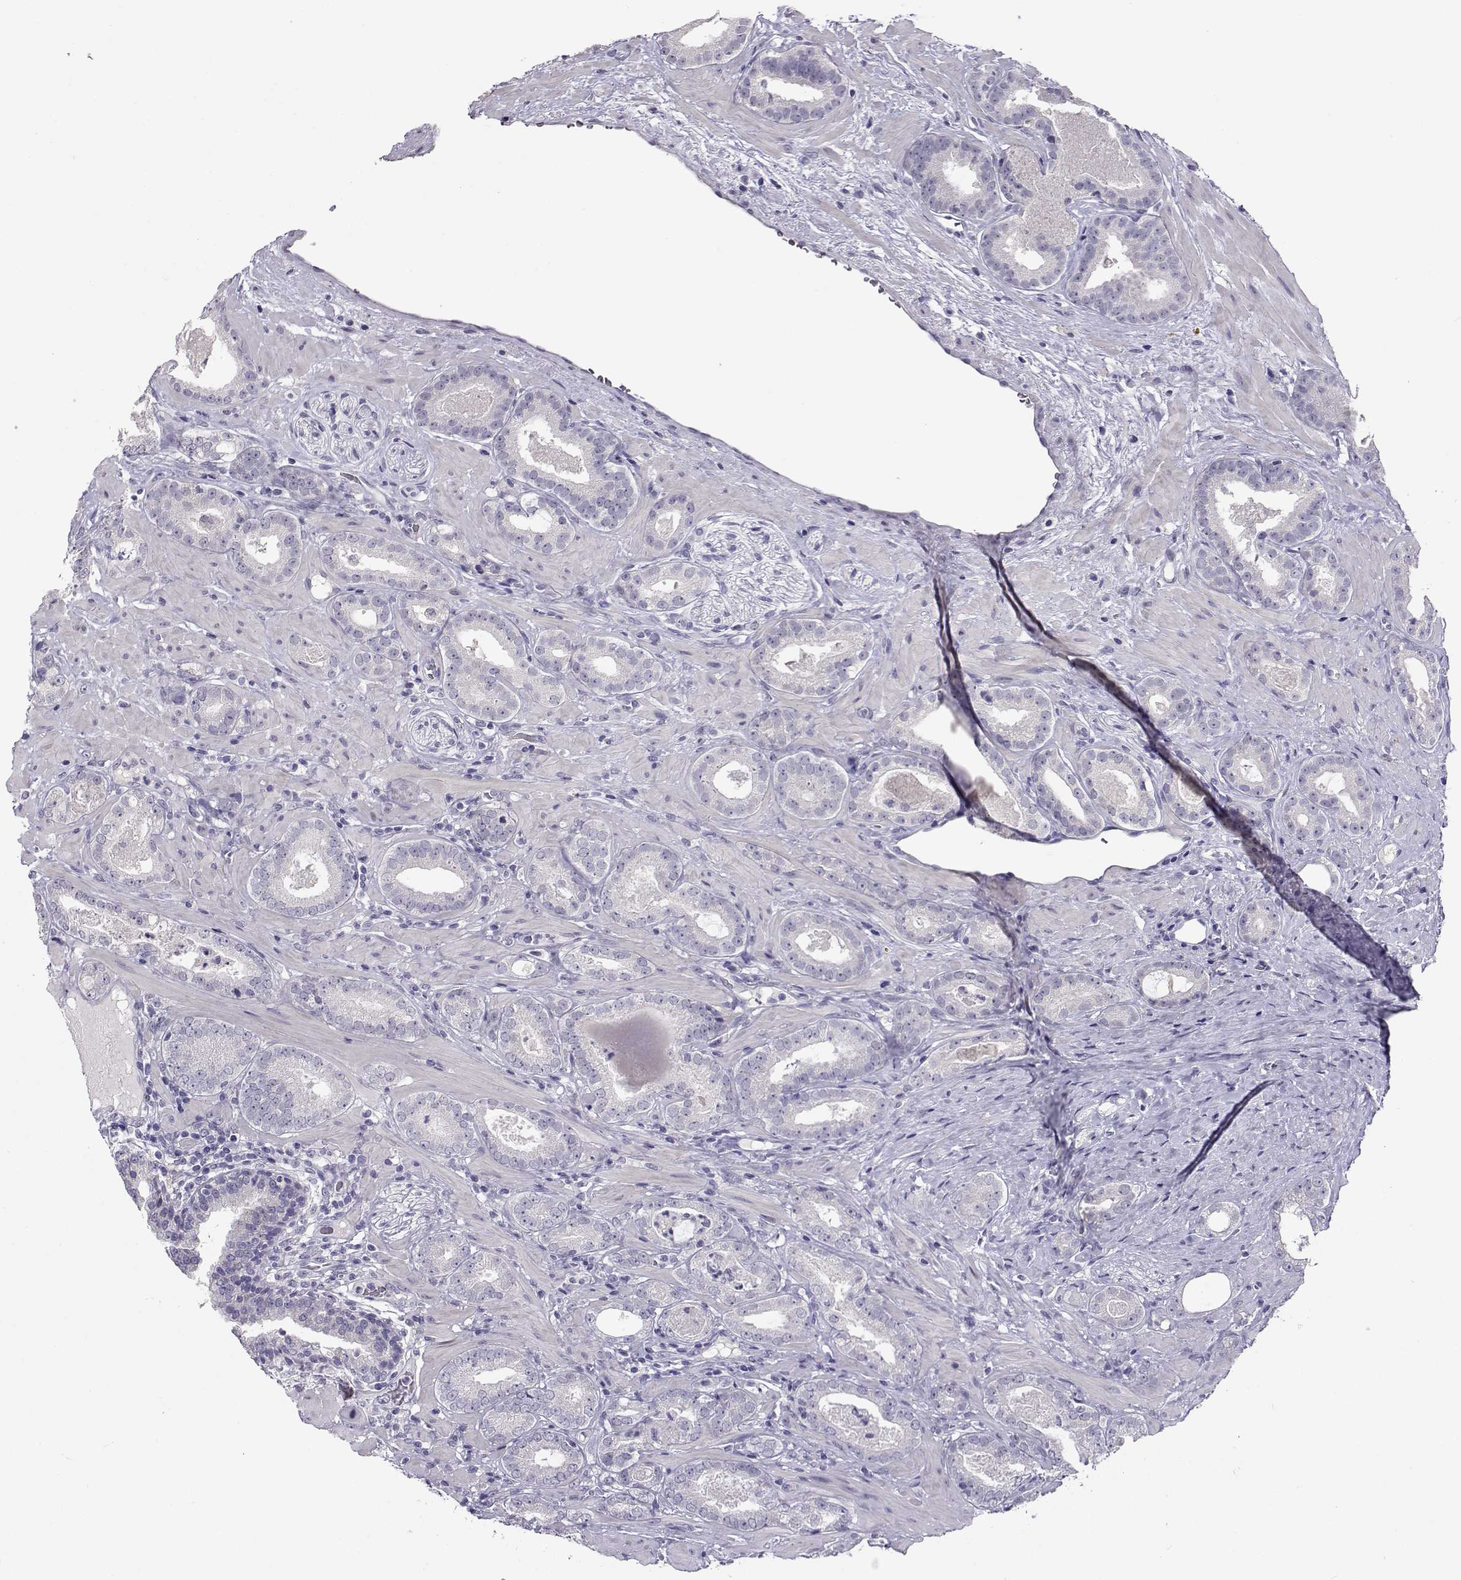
{"staining": {"intensity": "negative", "quantity": "none", "location": "none"}, "tissue": "prostate cancer", "cell_type": "Tumor cells", "image_type": "cancer", "snomed": [{"axis": "morphology", "description": "Adenocarcinoma, Low grade"}, {"axis": "topography", "description": "Prostate"}], "caption": "DAB (3,3'-diaminobenzidine) immunohistochemical staining of prostate adenocarcinoma (low-grade) demonstrates no significant expression in tumor cells.", "gene": "RHOXF2", "patient": {"sex": "male", "age": 60}}